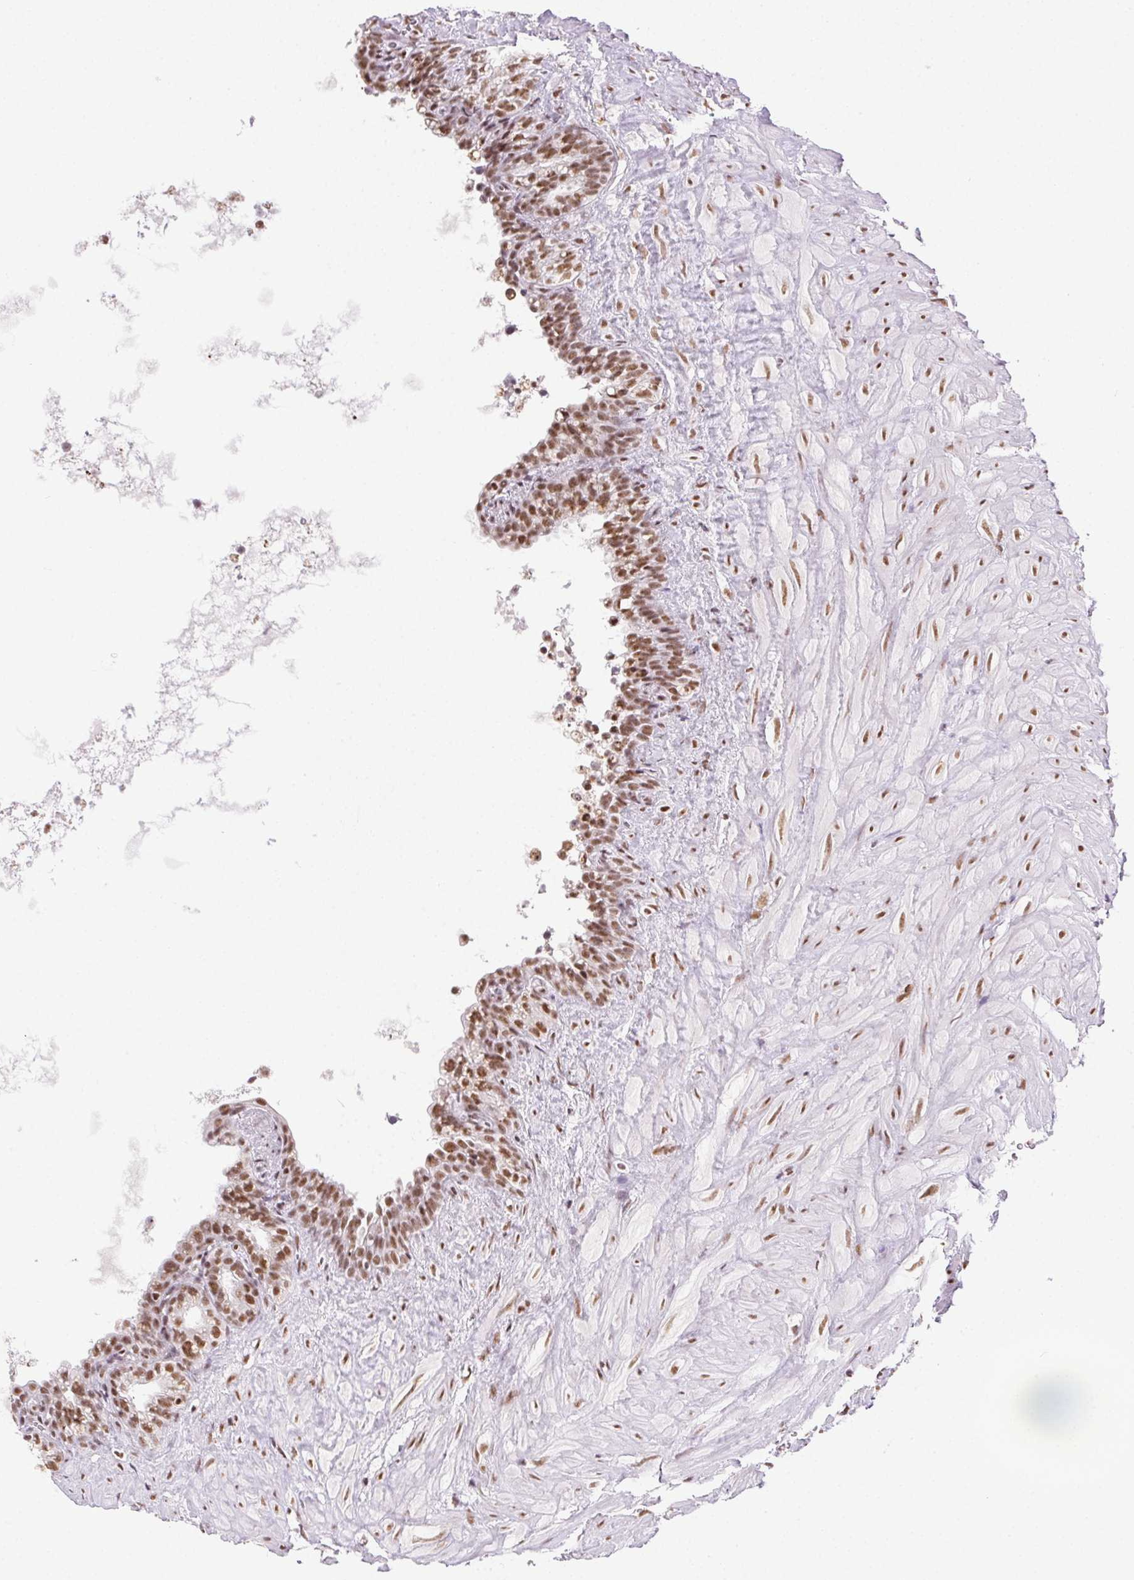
{"staining": {"intensity": "moderate", "quantity": ">75%", "location": "nuclear"}, "tissue": "seminal vesicle", "cell_type": "Glandular cells", "image_type": "normal", "snomed": [{"axis": "morphology", "description": "Normal tissue, NOS"}, {"axis": "topography", "description": "Seminal veicle"}], "caption": "Immunohistochemistry (IHC) of normal human seminal vesicle displays medium levels of moderate nuclear staining in about >75% of glandular cells.", "gene": "TRA2B", "patient": {"sex": "male", "age": 76}}